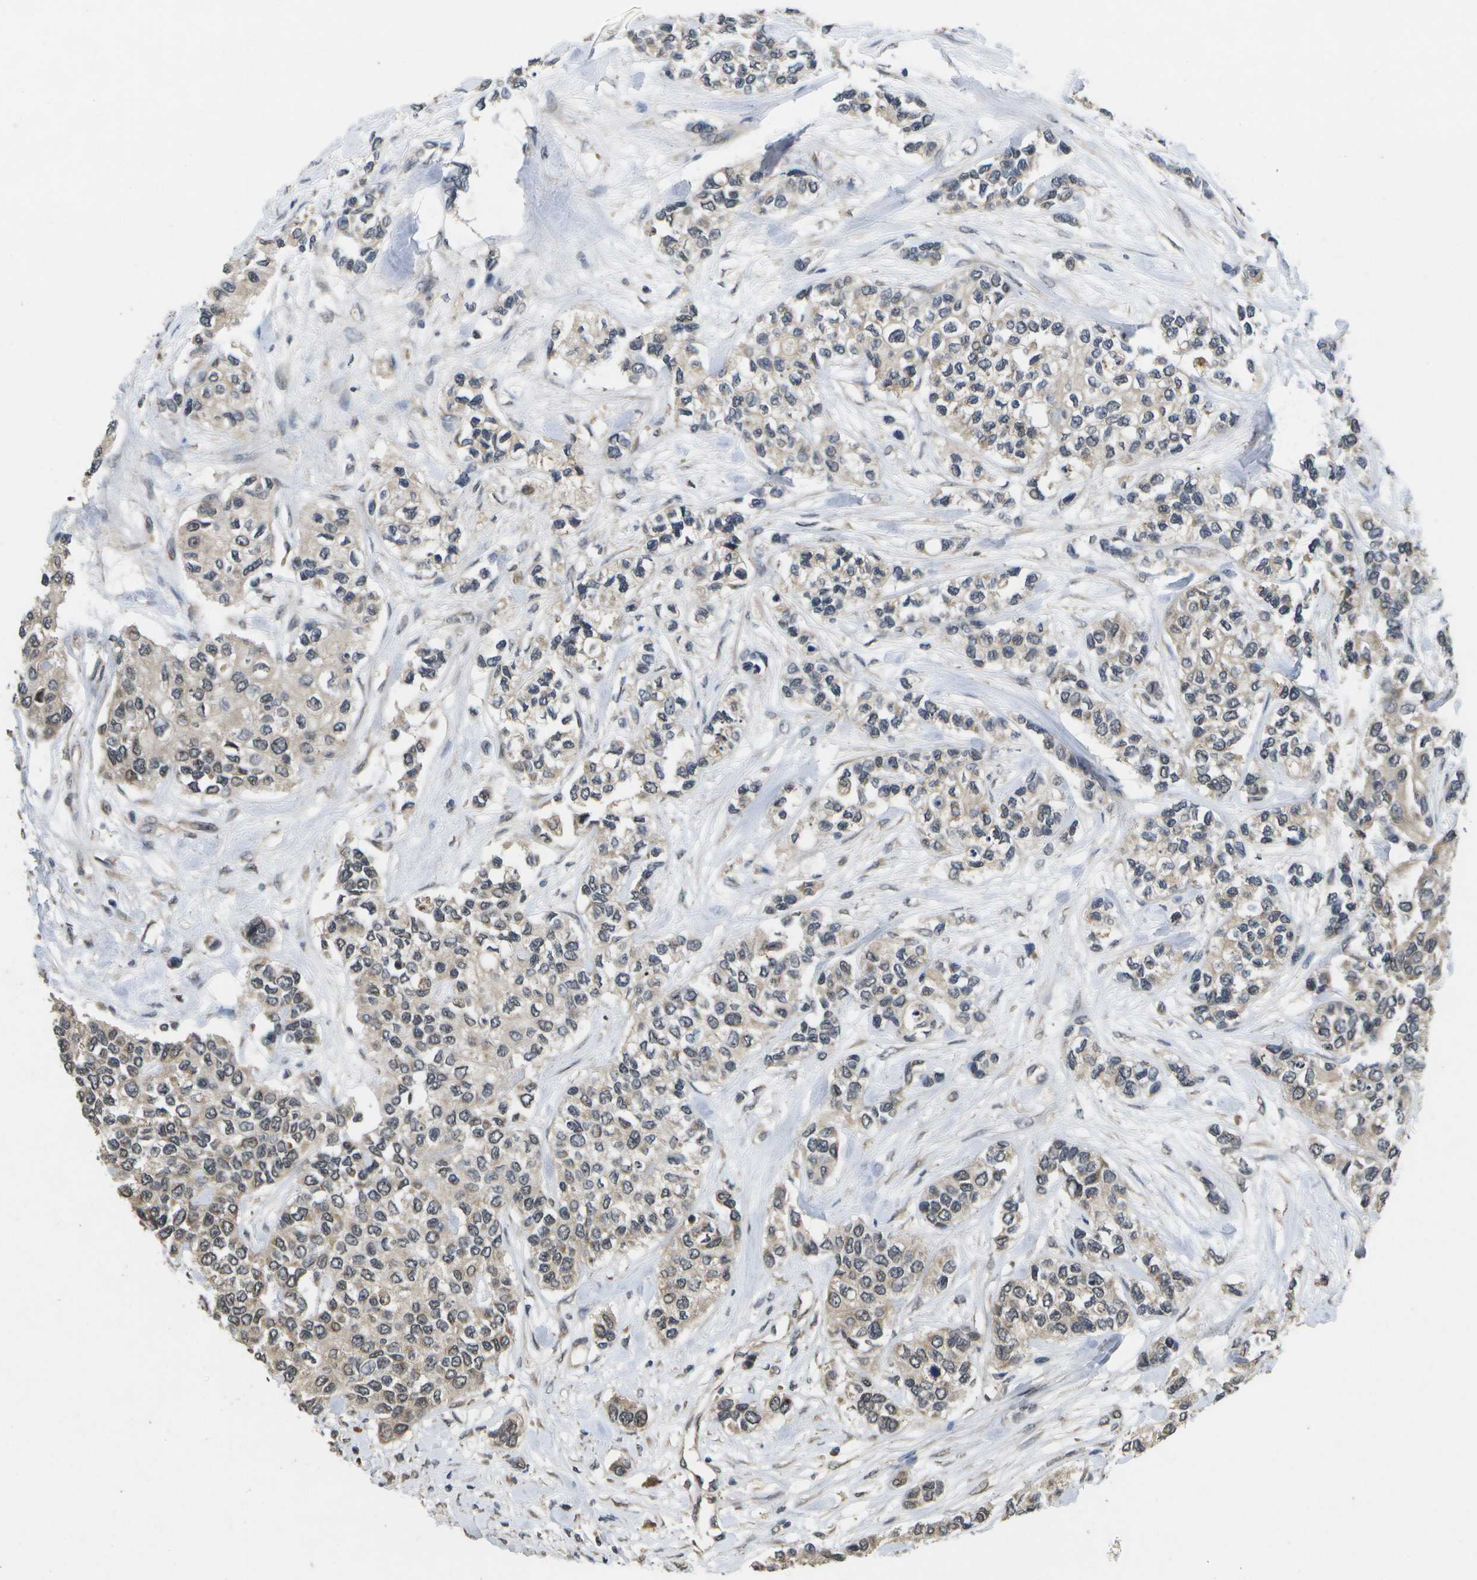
{"staining": {"intensity": "weak", "quantity": "25%-75%", "location": "cytoplasmic/membranous,nuclear"}, "tissue": "urothelial cancer", "cell_type": "Tumor cells", "image_type": "cancer", "snomed": [{"axis": "morphology", "description": "Urothelial carcinoma, High grade"}, {"axis": "topography", "description": "Urinary bladder"}], "caption": "Immunohistochemistry (IHC) of urothelial cancer exhibits low levels of weak cytoplasmic/membranous and nuclear positivity in about 25%-75% of tumor cells. (Brightfield microscopy of DAB IHC at high magnification).", "gene": "ALAS1", "patient": {"sex": "female", "age": 56}}